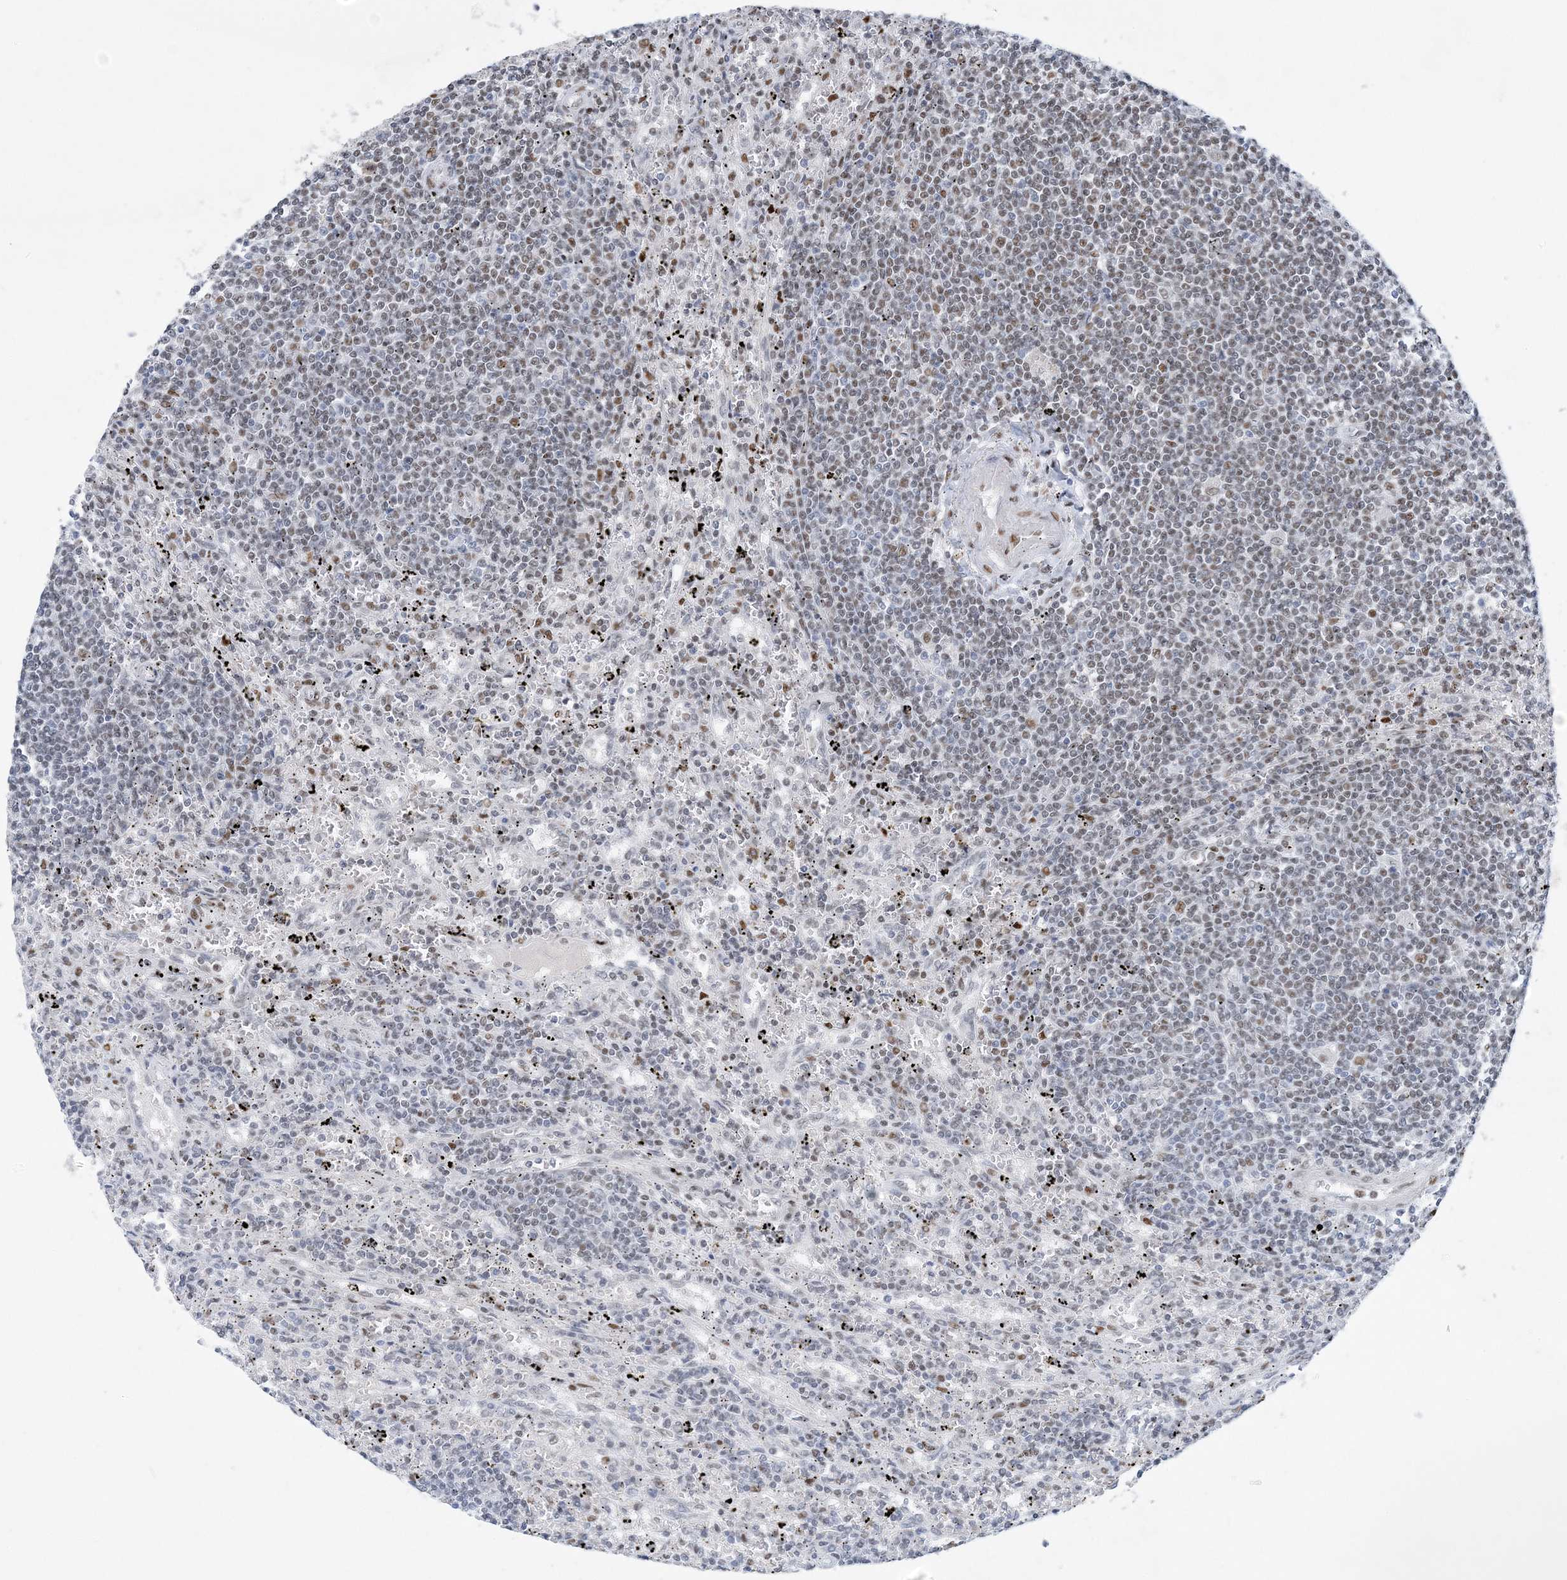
{"staining": {"intensity": "negative", "quantity": "none", "location": "none"}, "tissue": "lymphoma", "cell_type": "Tumor cells", "image_type": "cancer", "snomed": [{"axis": "morphology", "description": "Malignant lymphoma, non-Hodgkin's type, Low grade"}, {"axis": "topography", "description": "Spleen"}], "caption": "Image shows no protein expression in tumor cells of lymphoma tissue.", "gene": "ZBTB7A", "patient": {"sex": "male", "age": 76}}